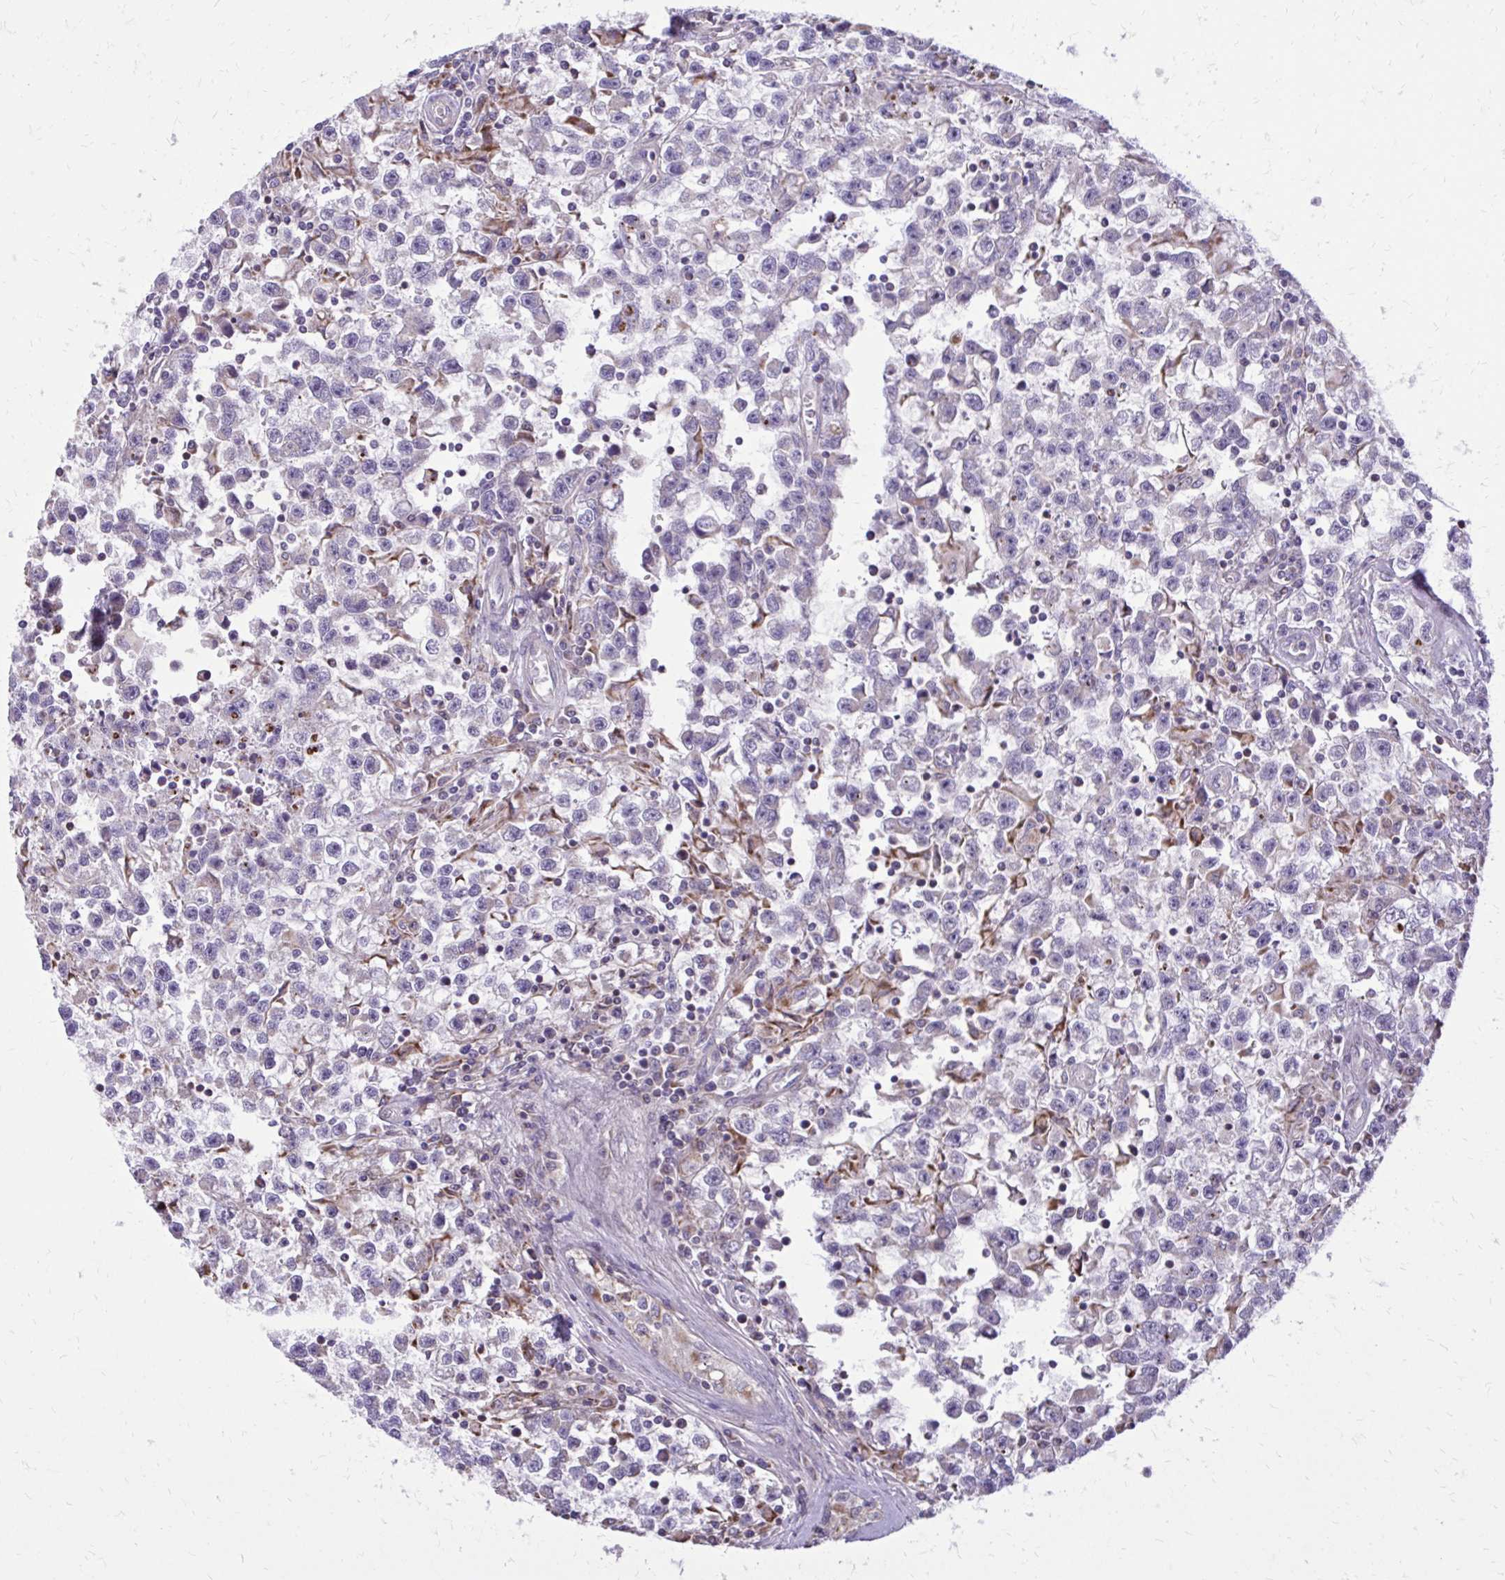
{"staining": {"intensity": "negative", "quantity": "none", "location": "none"}, "tissue": "testis cancer", "cell_type": "Tumor cells", "image_type": "cancer", "snomed": [{"axis": "morphology", "description": "Seminoma, NOS"}, {"axis": "topography", "description": "Testis"}], "caption": "The immunohistochemistry image has no significant positivity in tumor cells of testis seminoma tissue.", "gene": "ABCC3", "patient": {"sex": "male", "age": 31}}